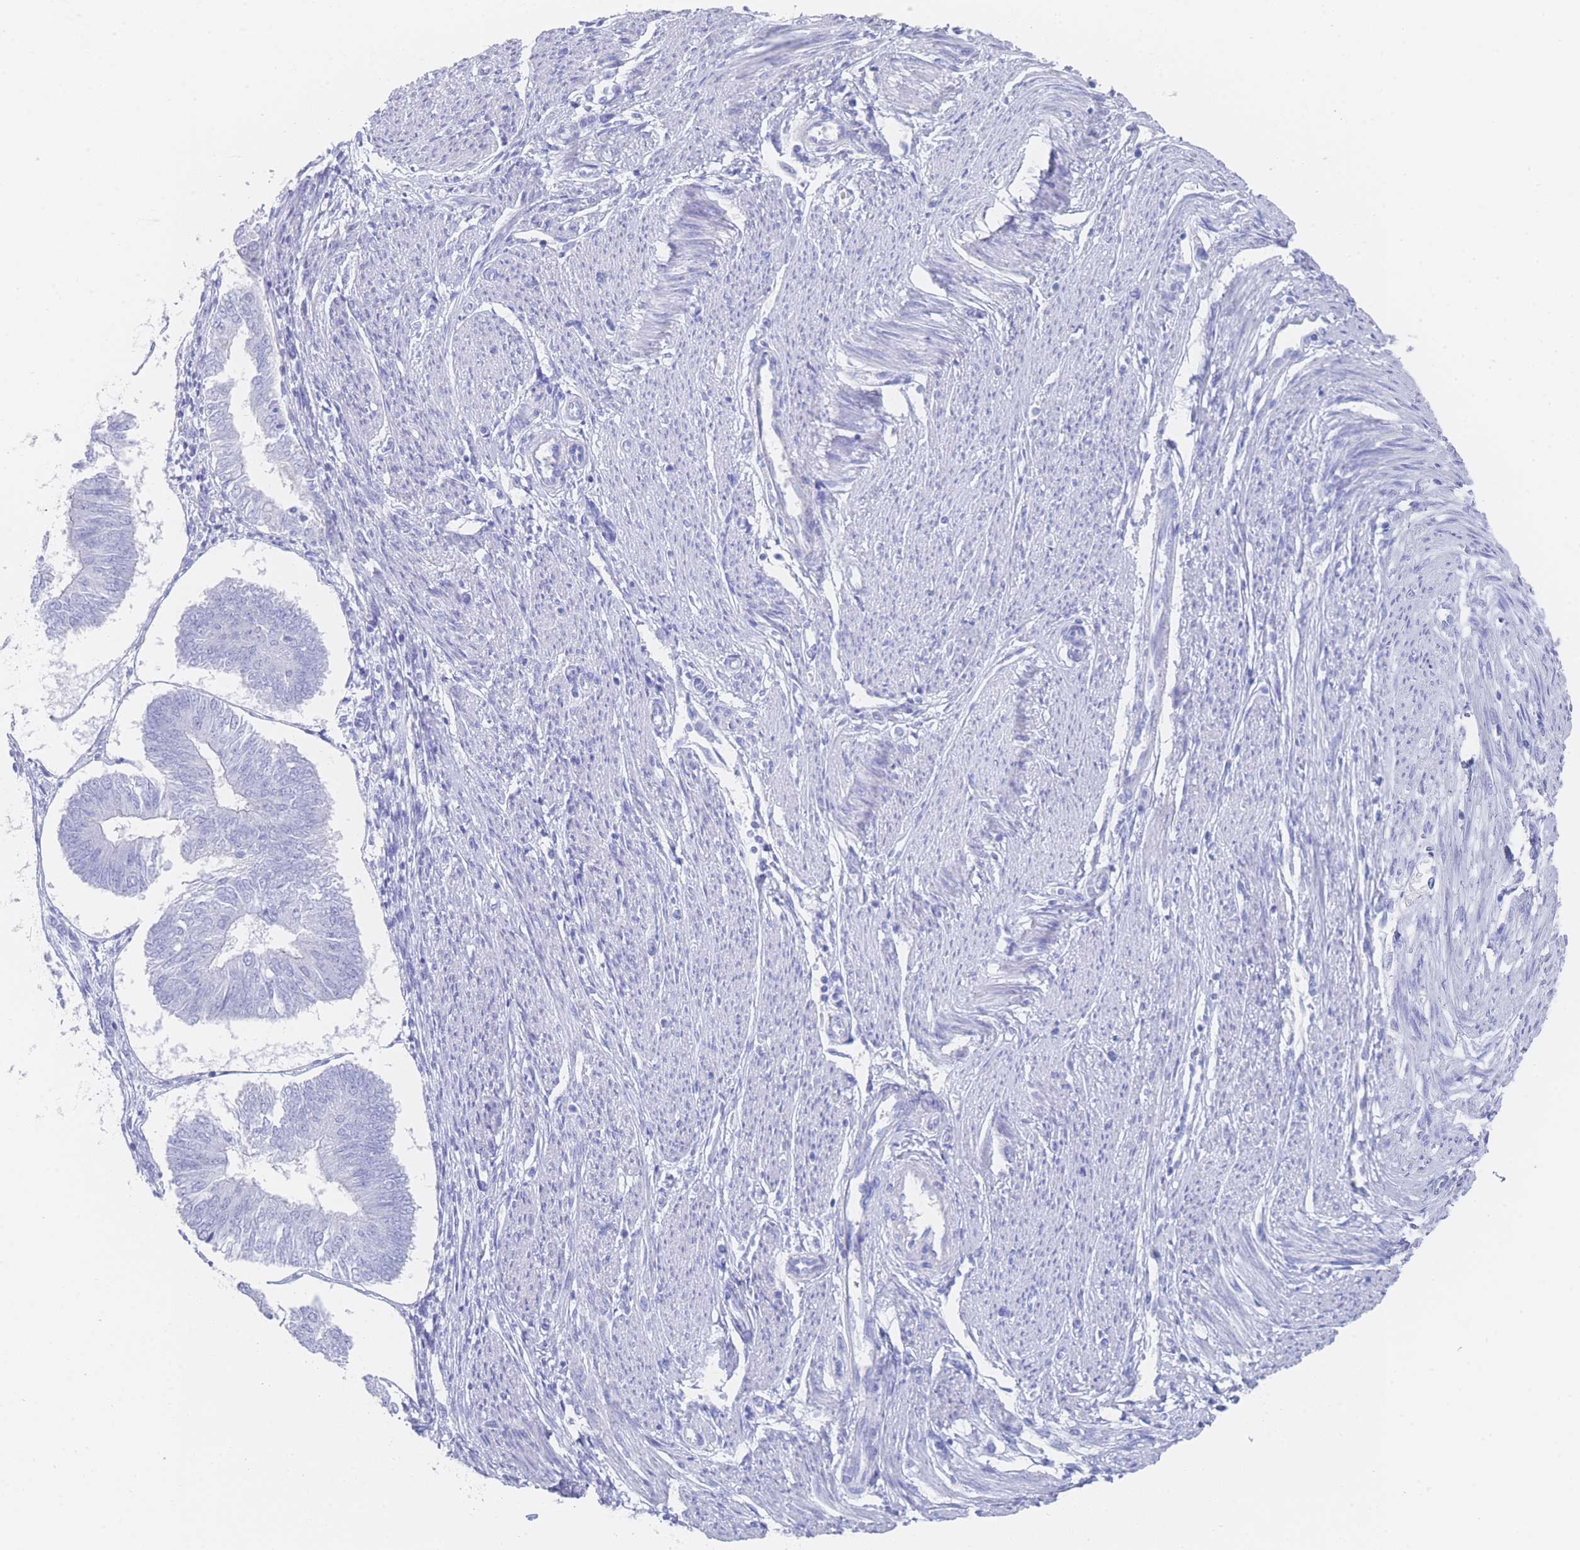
{"staining": {"intensity": "negative", "quantity": "none", "location": "none"}, "tissue": "endometrial cancer", "cell_type": "Tumor cells", "image_type": "cancer", "snomed": [{"axis": "morphology", "description": "Adenocarcinoma, NOS"}, {"axis": "topography", "description": "Endometrium"}], "caption": "Tumor cells show no significant protein expression in endometrial adenocarcinoma. (DAB (3,3'-diaminobenzidine) immunohistochemistry visualized using brightfield microscopy, high magnification).", "gene": "LRRC37A", "patient": {"sex": "female", "age": 58}}